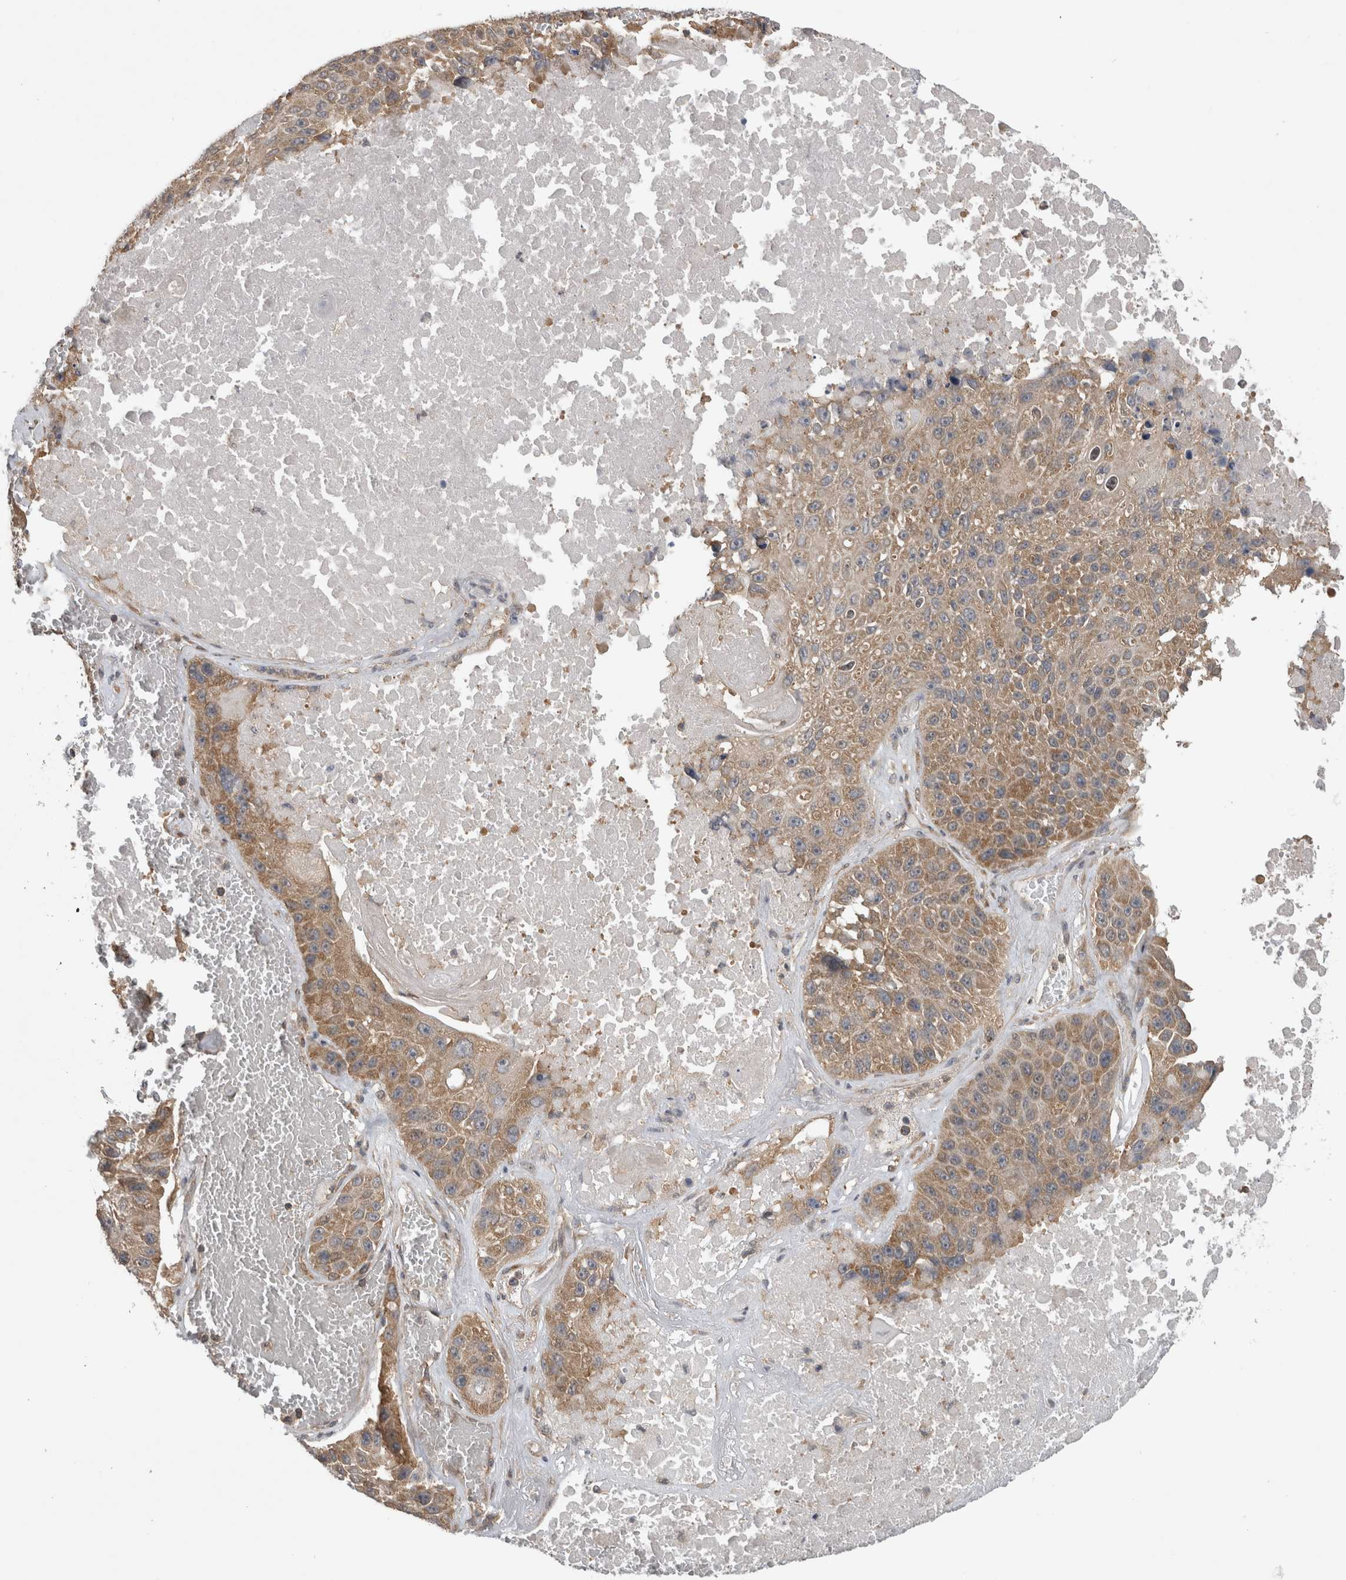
{"staining": {"intensity": "moderate", "quantity": ">75%", "location": "cytoplasmic/membranous"}, "tissue": "lung cancer", "cell_type": "Tumor cells", "image_type": "cancer", "snomed": [{"axis": "morphology", "description": "Squamous cell carcinoma, NOS"}, {"axis": "topography", "description": "Lung"}], "caption": "The immunohistochemical stain shows moderate cytoplasmic/membranous staining in tumor cells of lung squamous cell carcinoma tissue. The protein is stained brown, and the nuclei are stained in blue (DAB (3,3'-diaminobenzidine) IHC with brightfield microscopy, high magnification).", "gene": "ATXN2", "patient": {"sex": "male", "age": 61}}